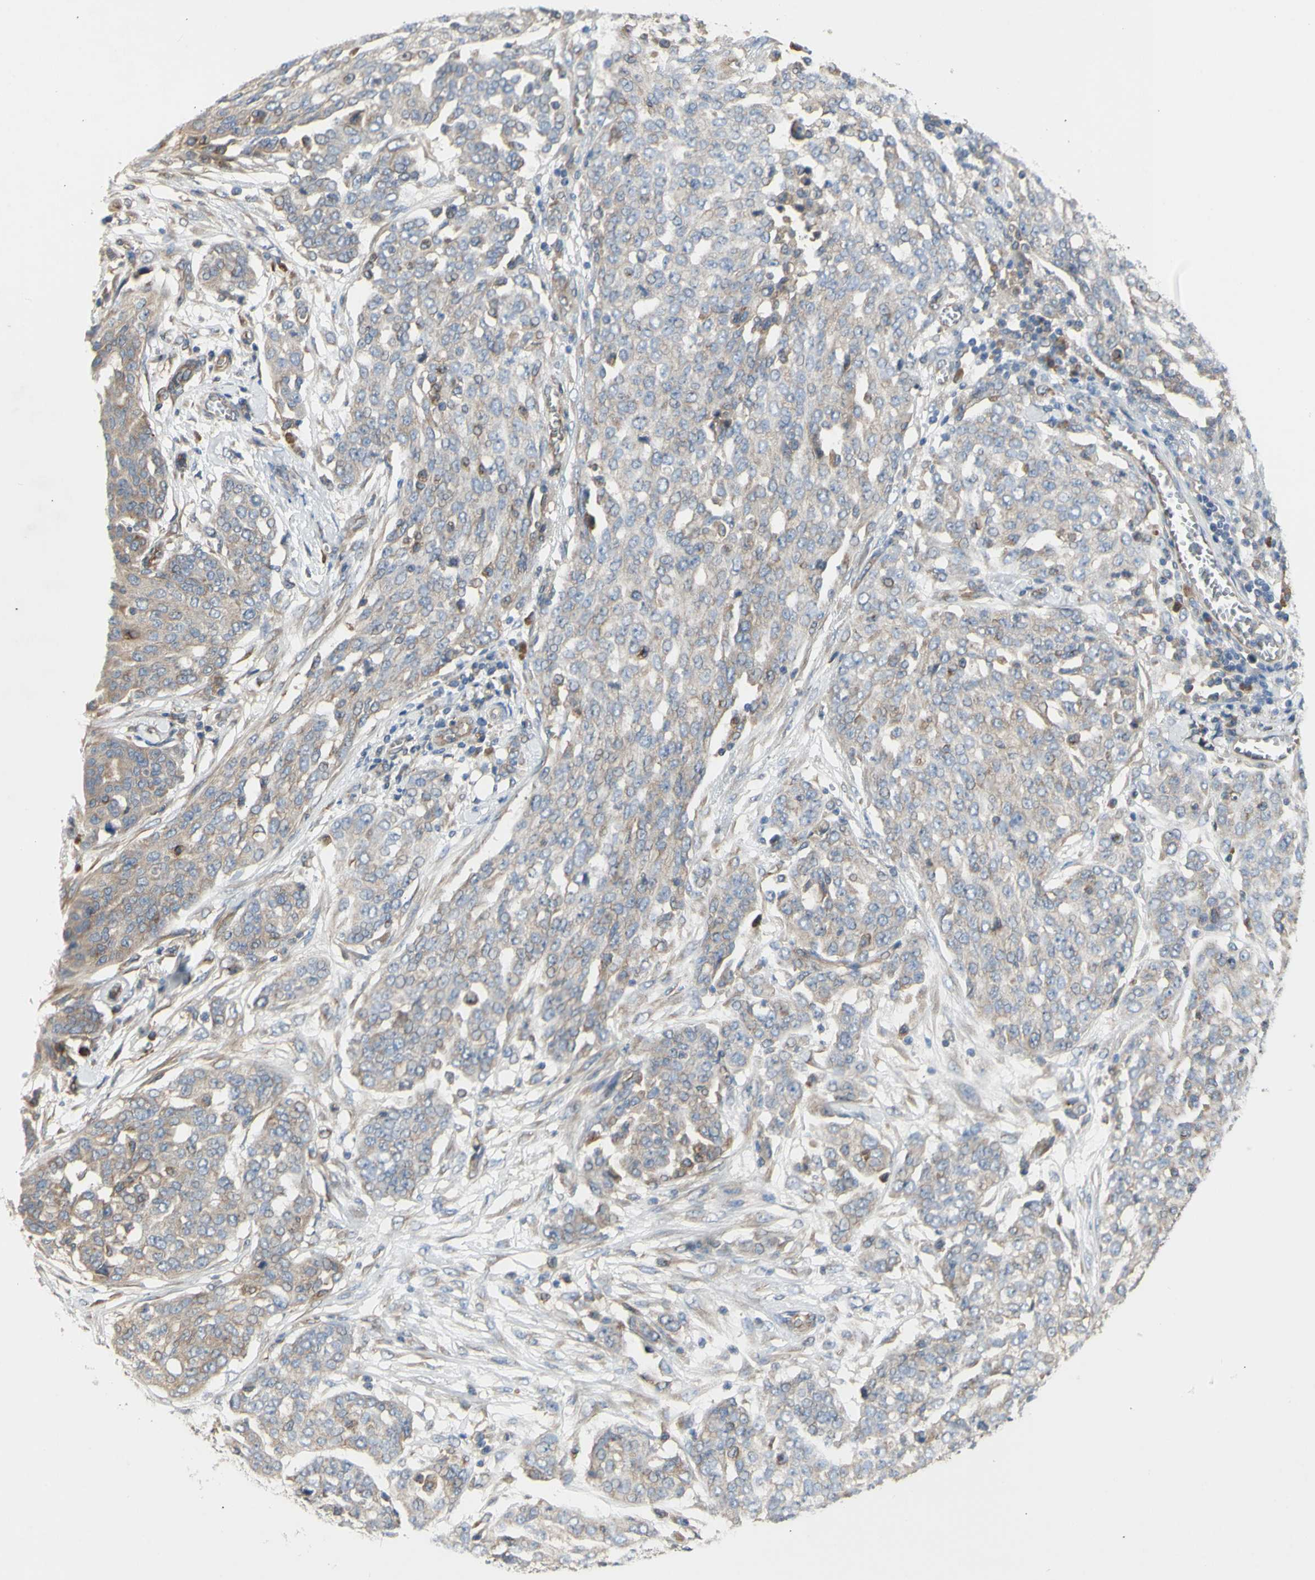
{"staining": {"intensity": "weak", "quantity": ">75%", "location": "cytoplasmic/membranous"}, "tissue": "ovarian cancer", "cell_type": "Tumor cells", "image_type": "cancer", "snomed": [{"axis": "morphology", "description": "Cystadenocarcinoma, serous, NOS"}, {"axis": "topography", "description": "Soft tissue"}, {"axis": "topography", "description": "Ovary"}], "caption": "Protein analysis of ovarian cancer (serous cystadenocarcinoma) tissue demonstrates weak cytoplasmic/membranous staining in approximately >75% of tumor cells.", "gene": "KLC1", "patient": {"sex": "female", "age": 57}}